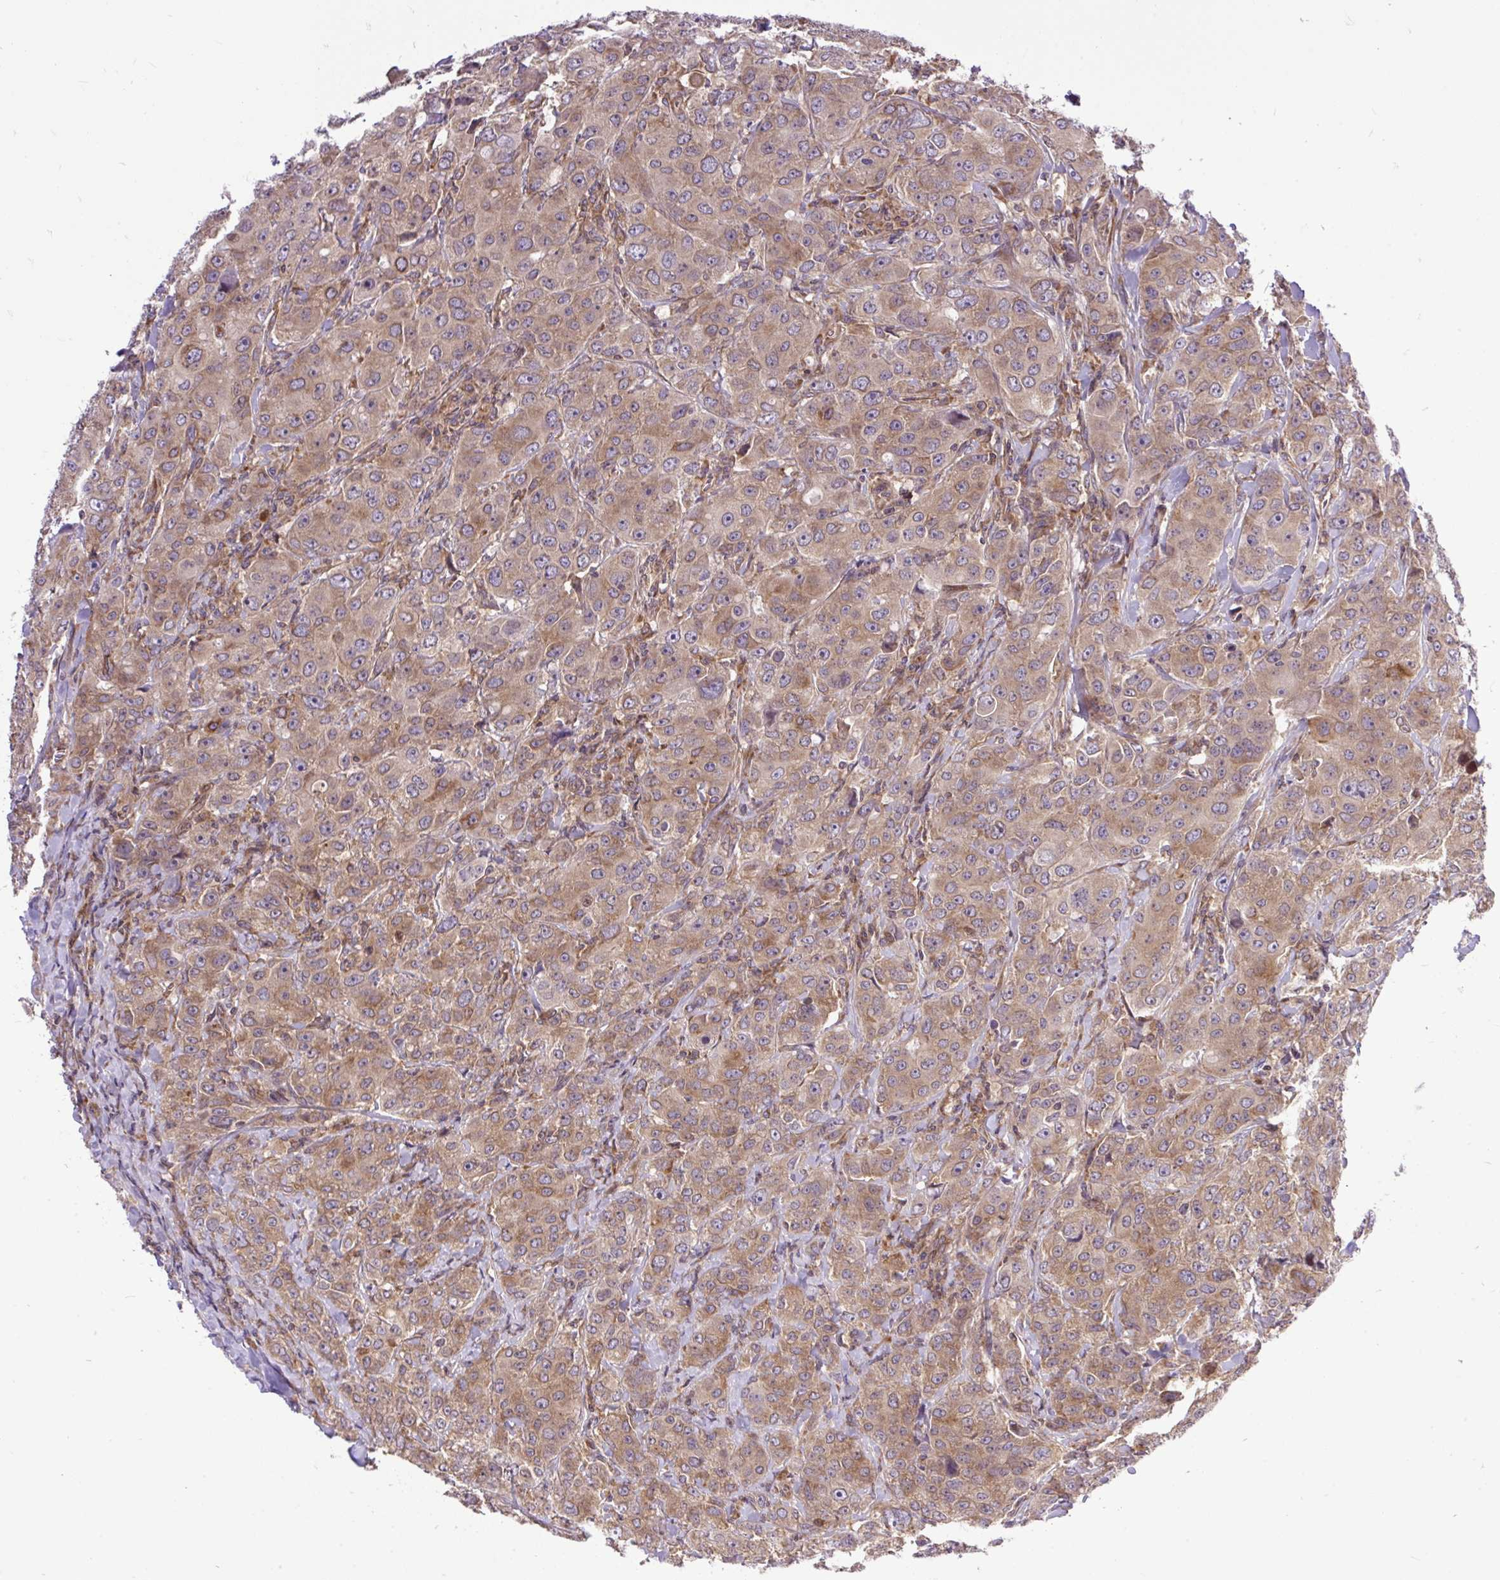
{"staining": {"intensity": "moderate", "quantity": ">75%", "location": "cytoplasmic/membranous"}, "tissue": "breast cancer", "cell_type": "Tumor cells", "image_type": "cancer", "snomed": [{"axis": "morphology", "description": "Duct carcinoma"}, {"axis": "topography", "description": "Breast"}], "caption": "The histopathology image reveals staining of breast cancer (infiltrating ductal carcinoma), revealing moderate cytoplasmic/membranous protein staining (brown color) within tumor cells.", "gene": "TRIM17", "patient": {"sex": "female", "age": 43}}